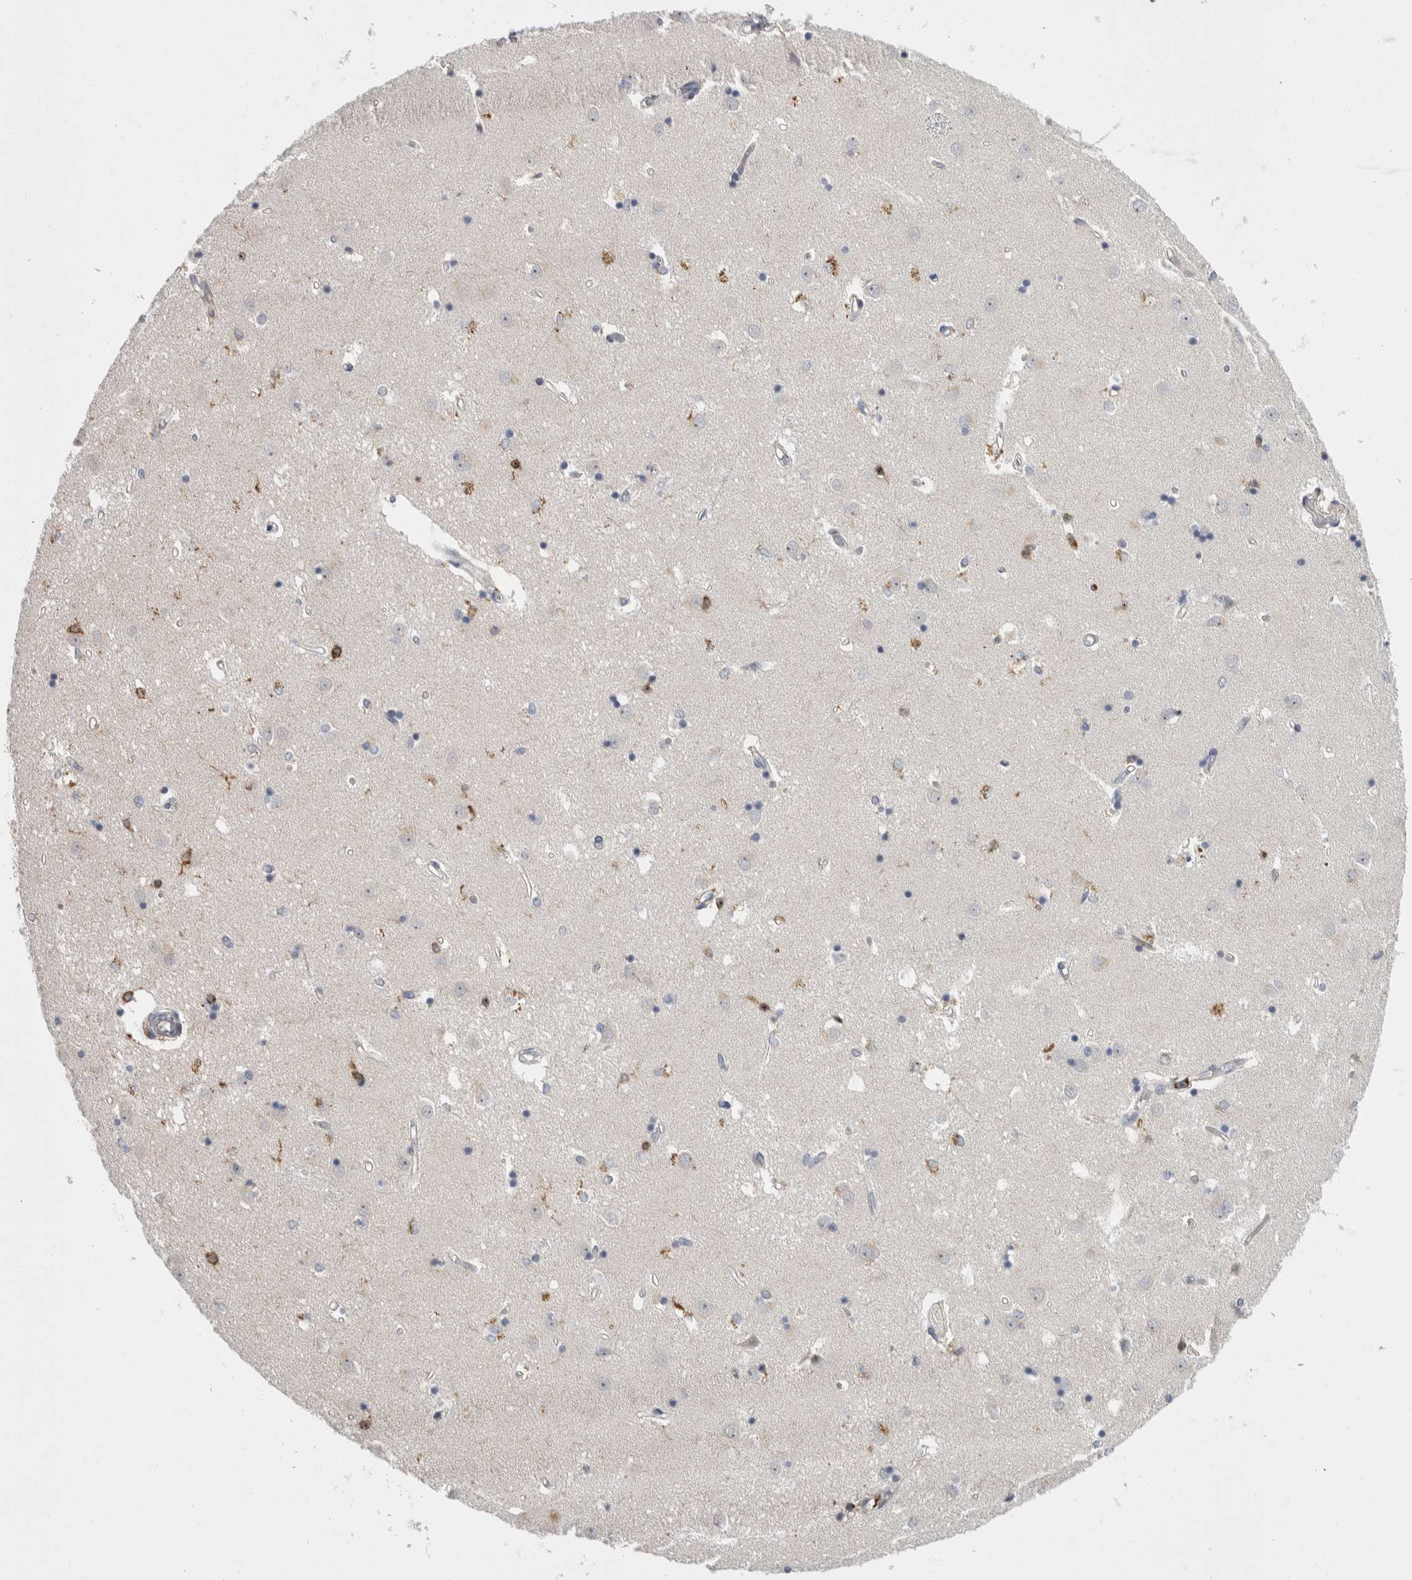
{"staining": {"intensity": "moderate", "quantity": "<25%", "location": "cytoplasmic/membranous"}, "tissue": "caudate", "cell_type": "Glial cells", "image_type": "normal", "snomed": [{"axis": "morphology", "description": "Normal tissue, NOS"}, {"axis": "topography", "description": "Lateral ventricle wall"}], "caption": "Approximately <25% of glial cells in benign human caudate exhibit moderate cytoplasmic/membranous protein staining as visualized by brown immunohistochemical staining.", "gene": "CEP295NL", "patient": {"sex": "male", "age": 45}}